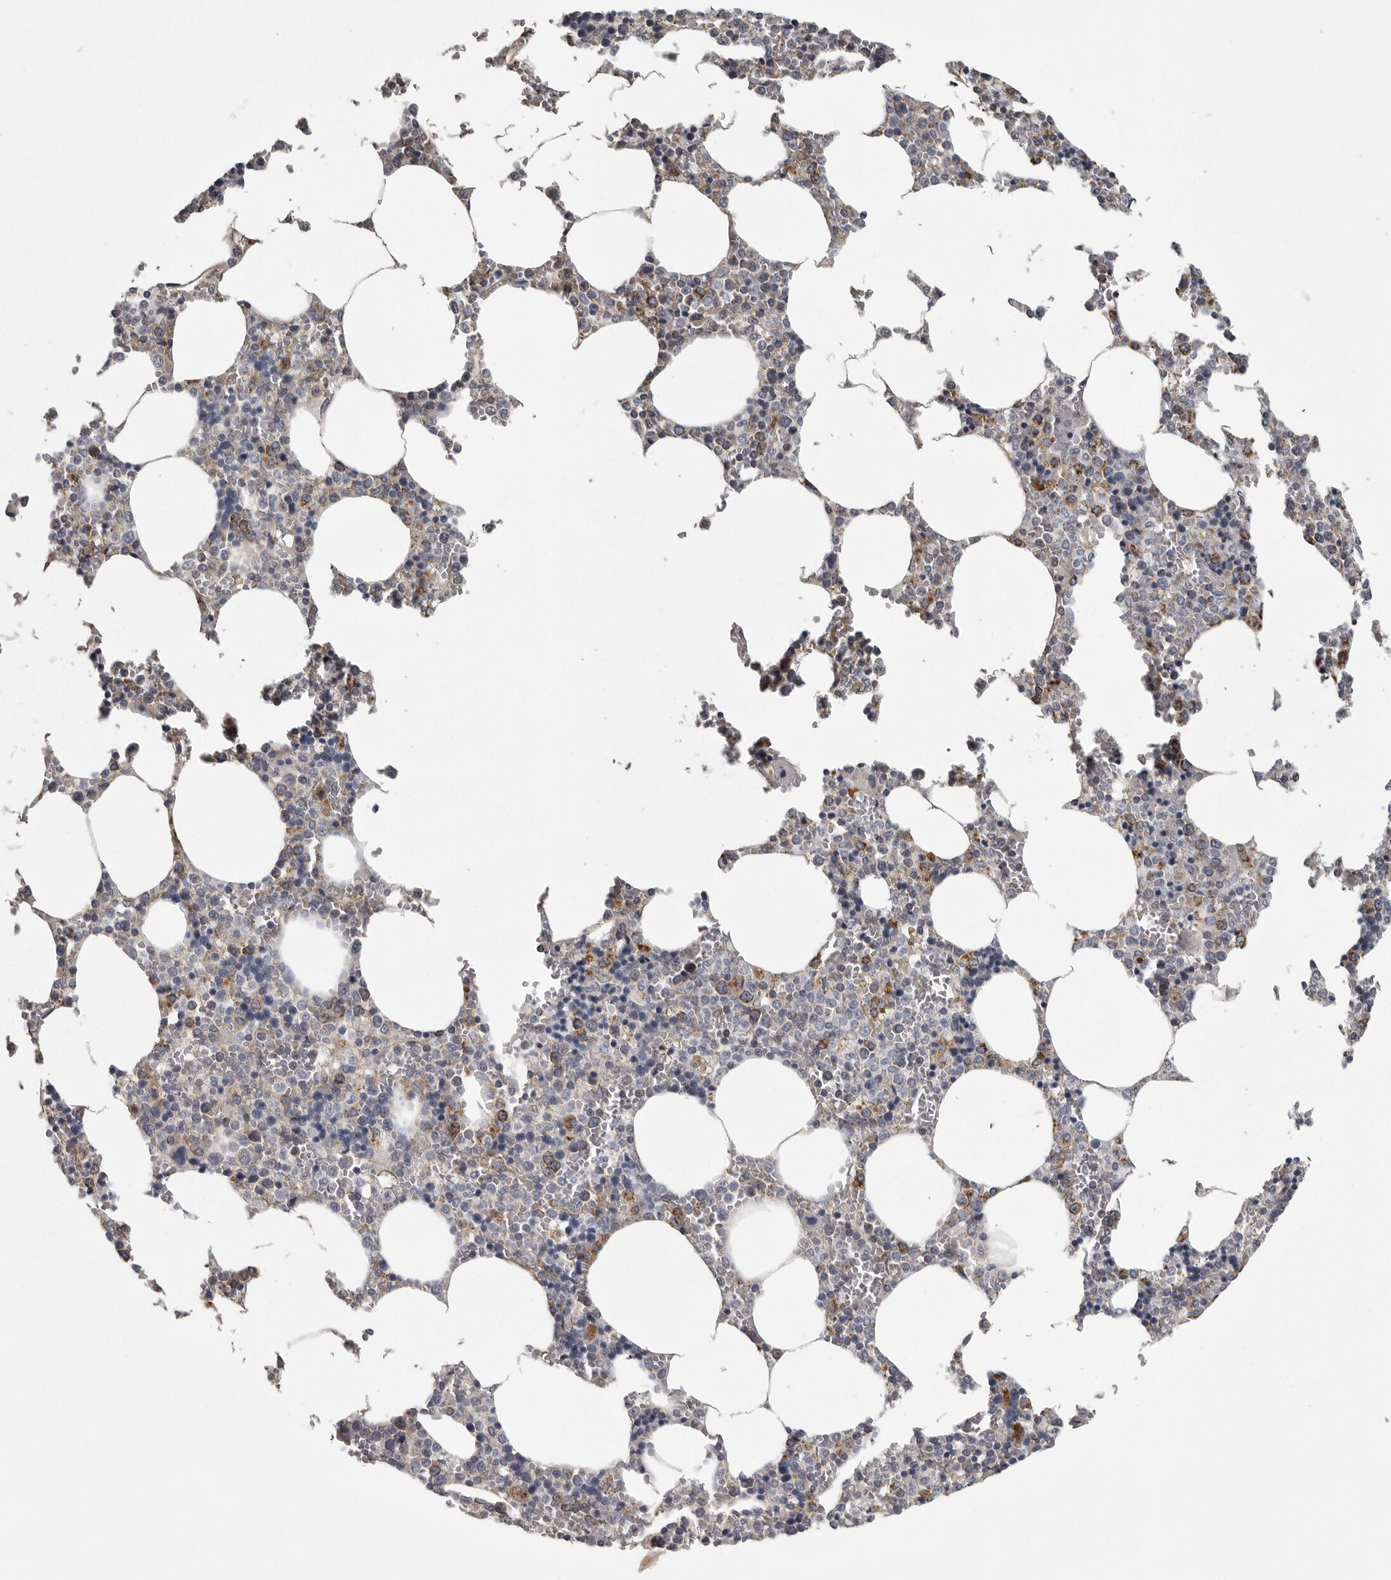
{"staining": {"intensity": "moderate", "quantity": "<25%", "location": "cytoplasmic/membranous"}, "tissue": "bone marrow", "cell_type": "Hematopoietic cells", "image_type": "normal", "snomed": [{"axis": "morphology", "description": "Normal tissue, NOS"}, {"axis": "topography", "description": "Bone marrow"}], "caption": "Hematopoietic cells show low levels of moderate cytoplasmic/membranous positivity in approximately <25% of cells in normal human bone marrow.", "gene": "FRK", "patient": {"sex": "male", "age": 70}}